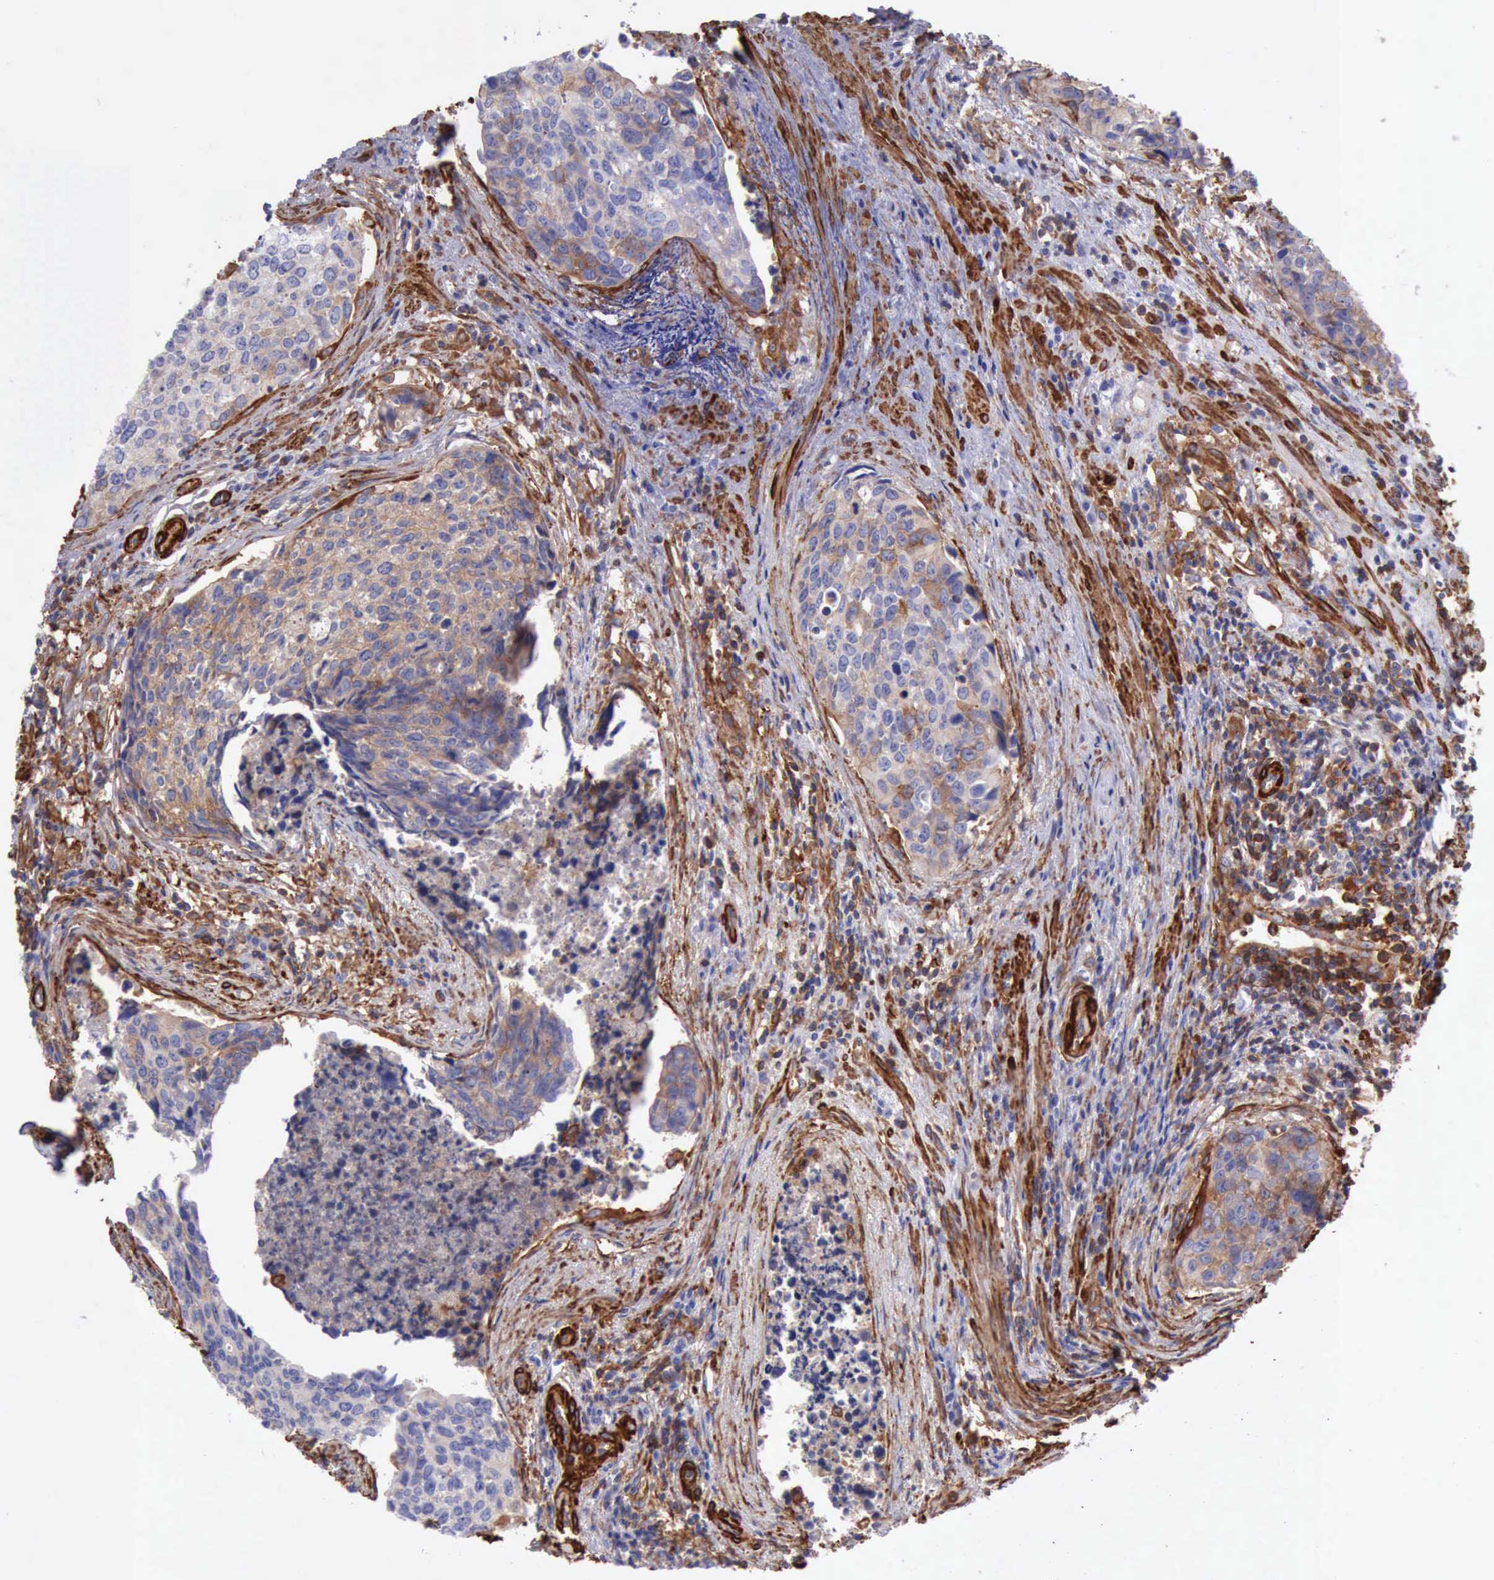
{"staining": {"intensity": "weak", "quantity": "25%-75%", "location": "cytoplasmic/membranous"}, "tissue": "urothelial cancer", "cell_type": "Tumor cells", "image_type": "cancer", "snomed": [{"axis": "morphology", "description": "Urothelial carcinoma, High grade"}, {"axis": "topography", "description": "Urinary bladder"}], "caption": "Immunohistochemical staining of urothelial cancer exhibits low levels of weak cytoplasmic/membranous staining in approximately 25%-75% of tumor cells.", "gene": "FLNA", "patient": {"sex": "male", "age": 81}}